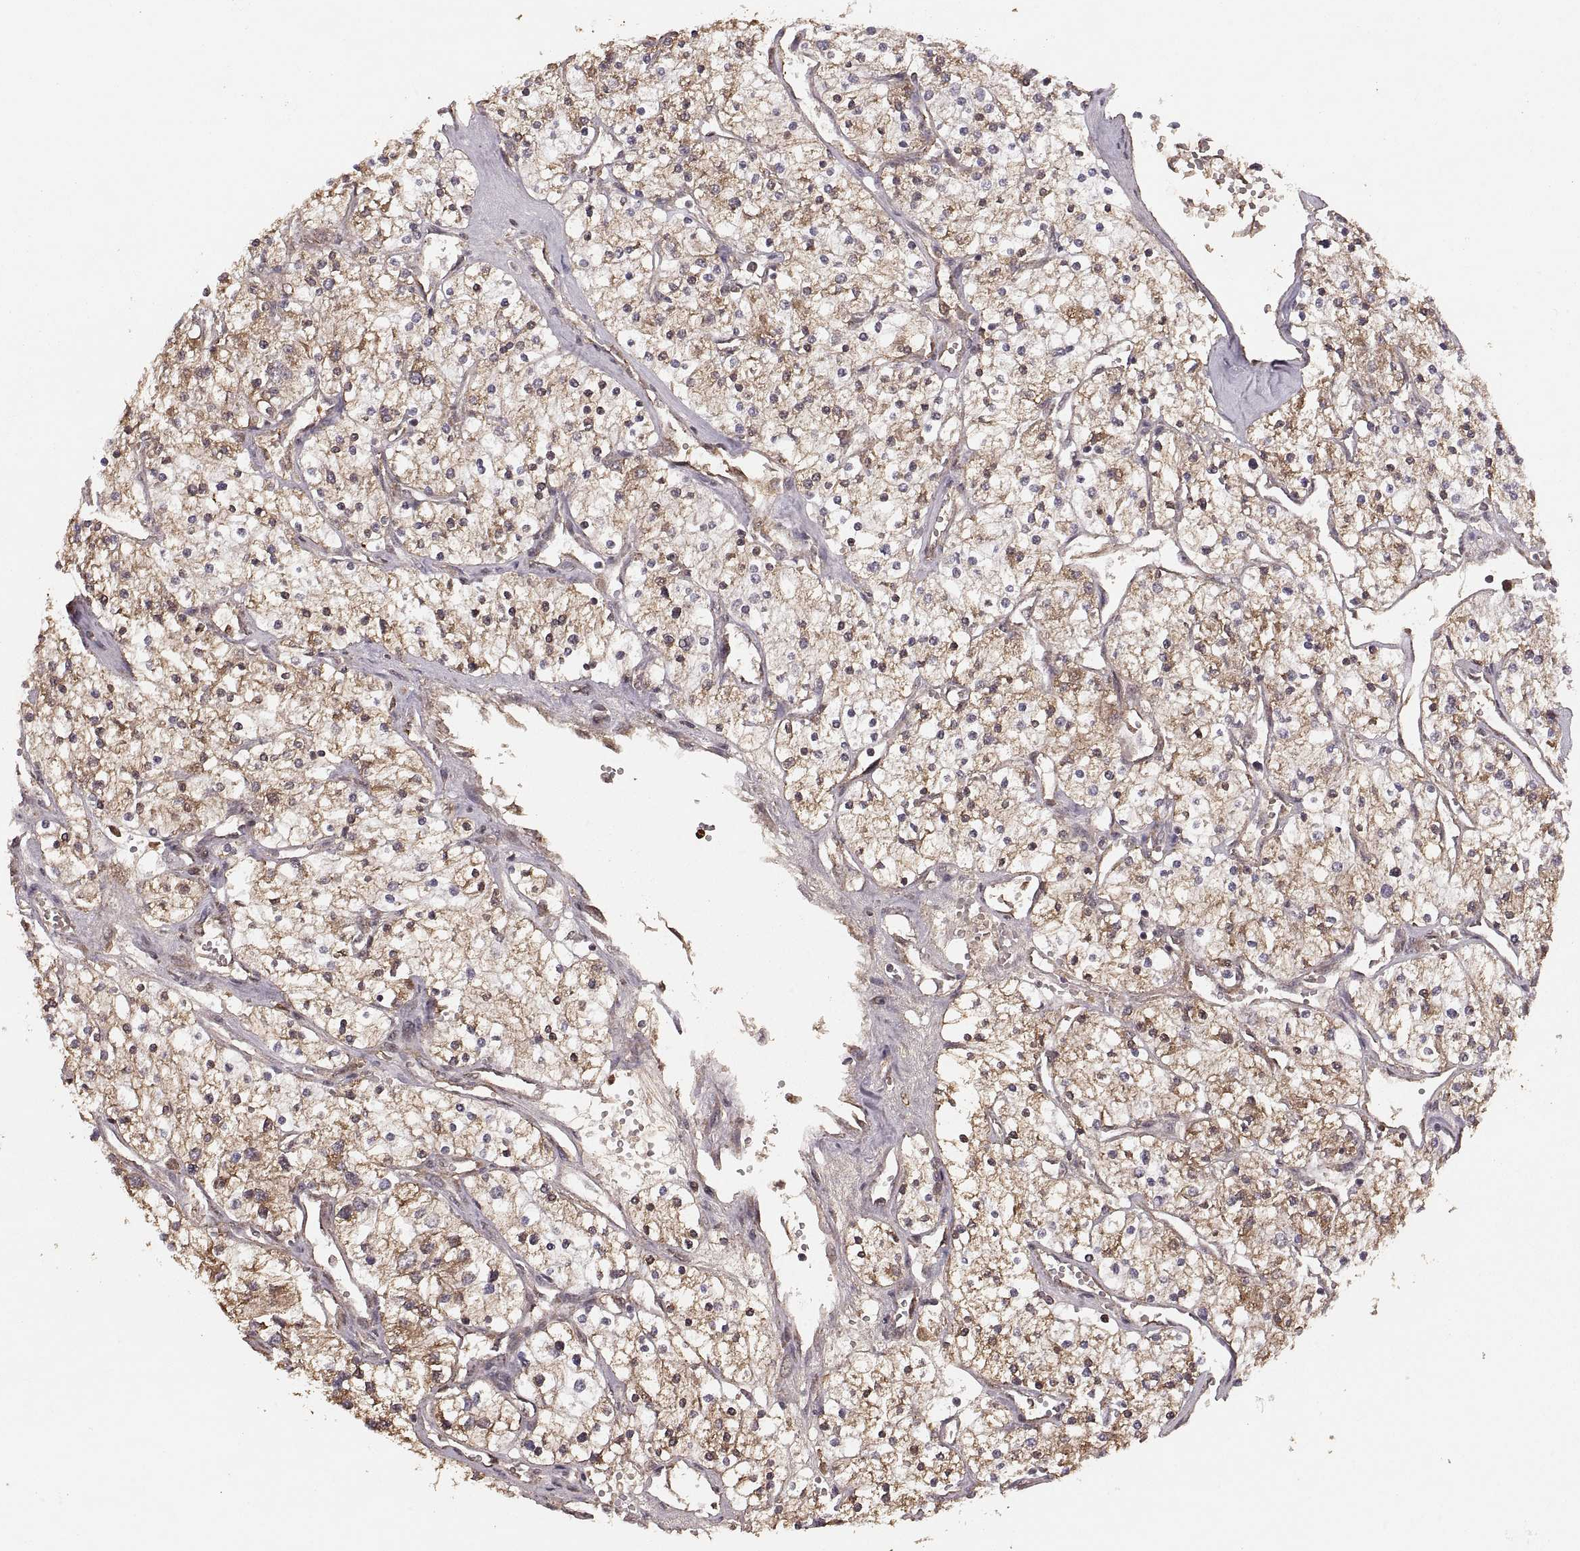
{"staining": {"intensity": "moderate", "quantity": ">75%", "location": "cytoplasmic/membranous"}, "tissue": "renal cancer", "cell_type": "Tumor cells", "image_type": "cancer", "snomed": [{"axis": "morphology", "description": "Adenocarcinoma, NOS"}, {"axis": "topography", "description": "Kidney"}], "caption": "A histopathology image of adenocarcinoma (renal) stained for a protein shows moderate cytoplasmic/membranous brown staining in tumor cells.", "gene": "RFT1", "patient": {"sex": "male", "age": 80}}